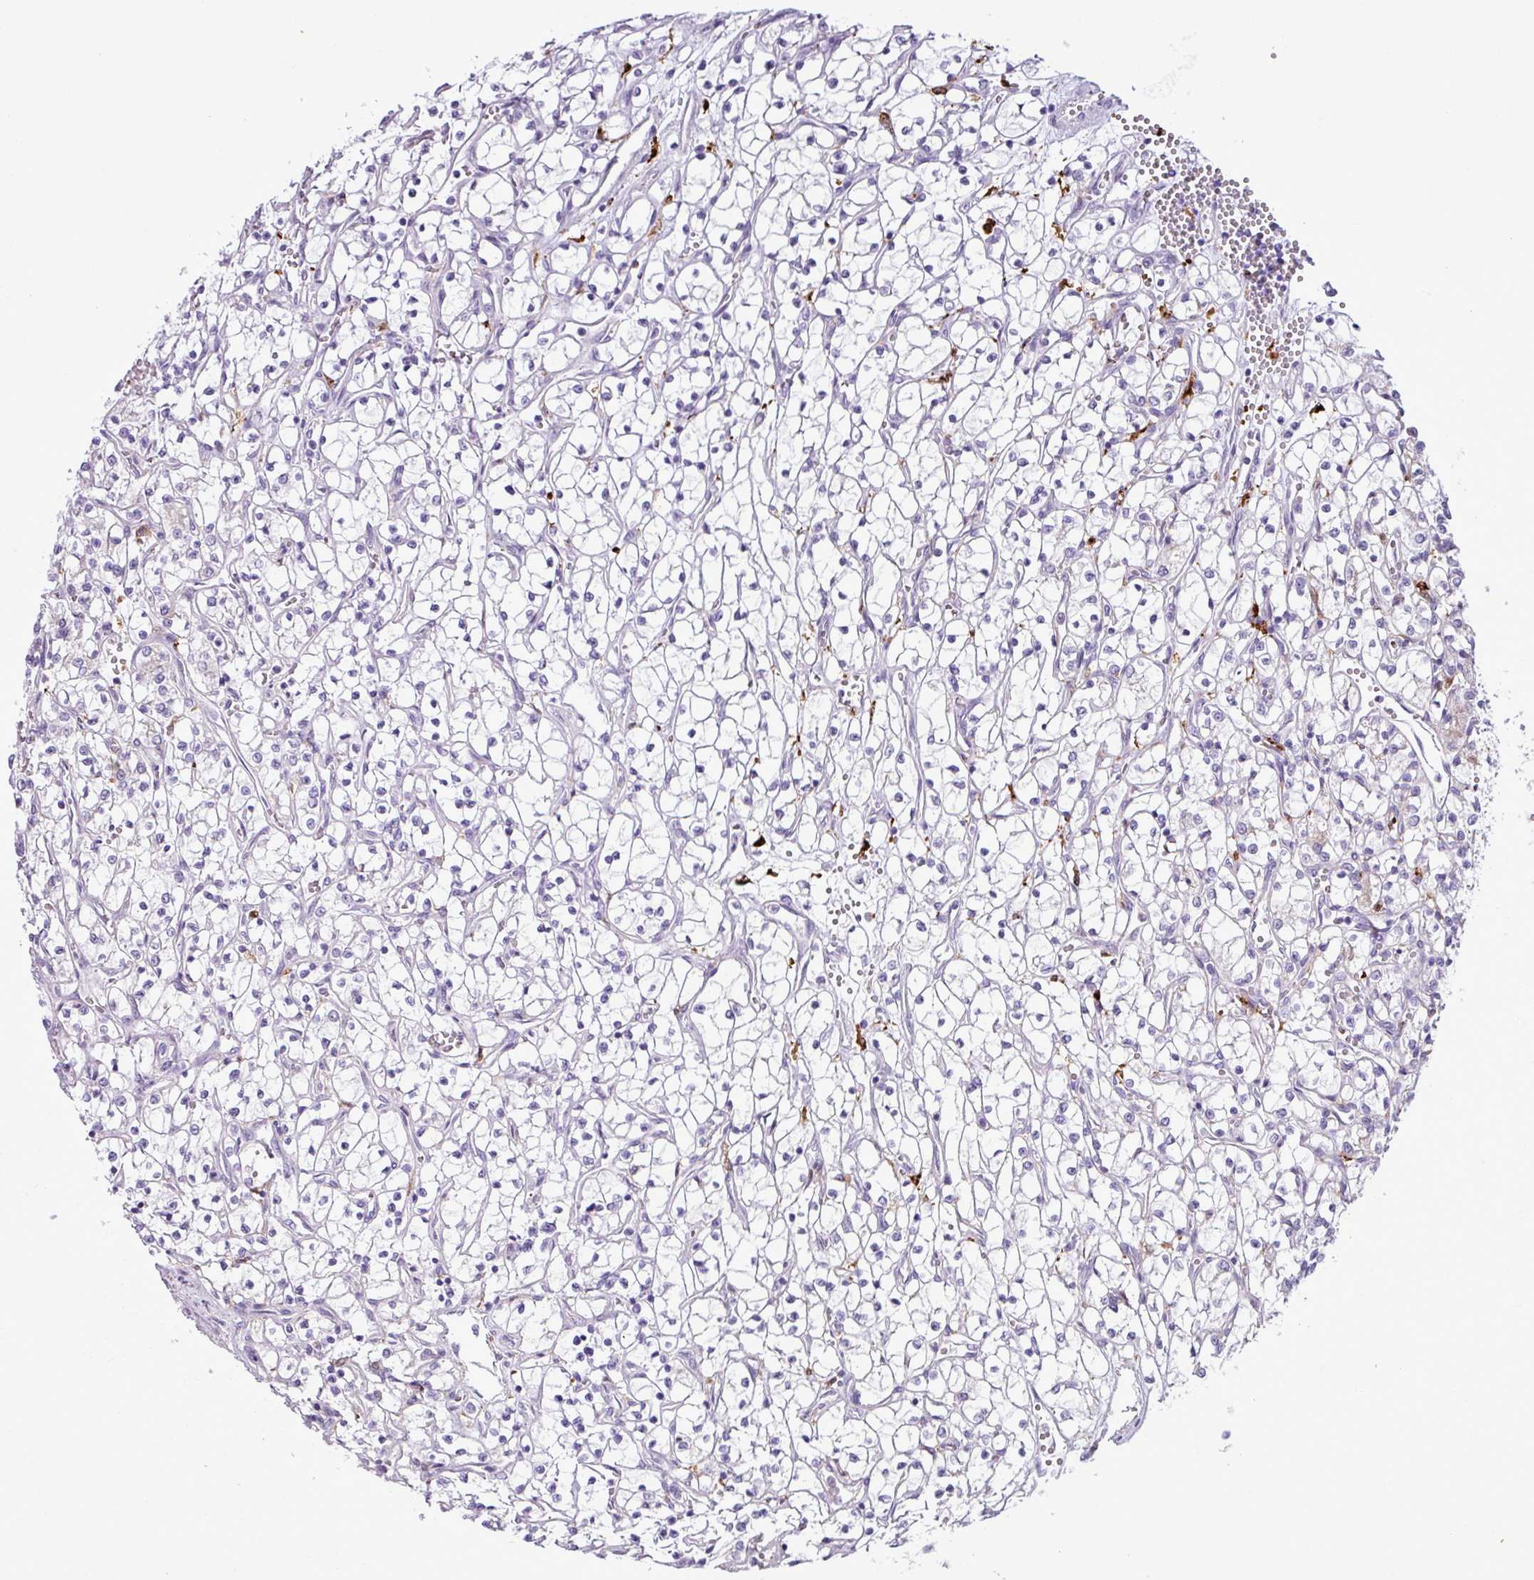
{"staining": {"intensity": "negative", "quantity": "none", "location": "none"}, "tissue": "renal cancer", "cell_type": "Tumor cells", "image_type": "cancer", "snomed": [{"axis": "morphology", "description": "Adenocarcinoma, NOS"}, {"axis": "topography", "description": "Kidney"}], "caption": "Tumor cells are negative for protein expression in human renal cancer. The staining is performed using DAB brown chromogen with nuclei counter-stained in using hematoxylin.", "gene": "TMEM200C", "patient": {"sex": "female", "age": 69}}